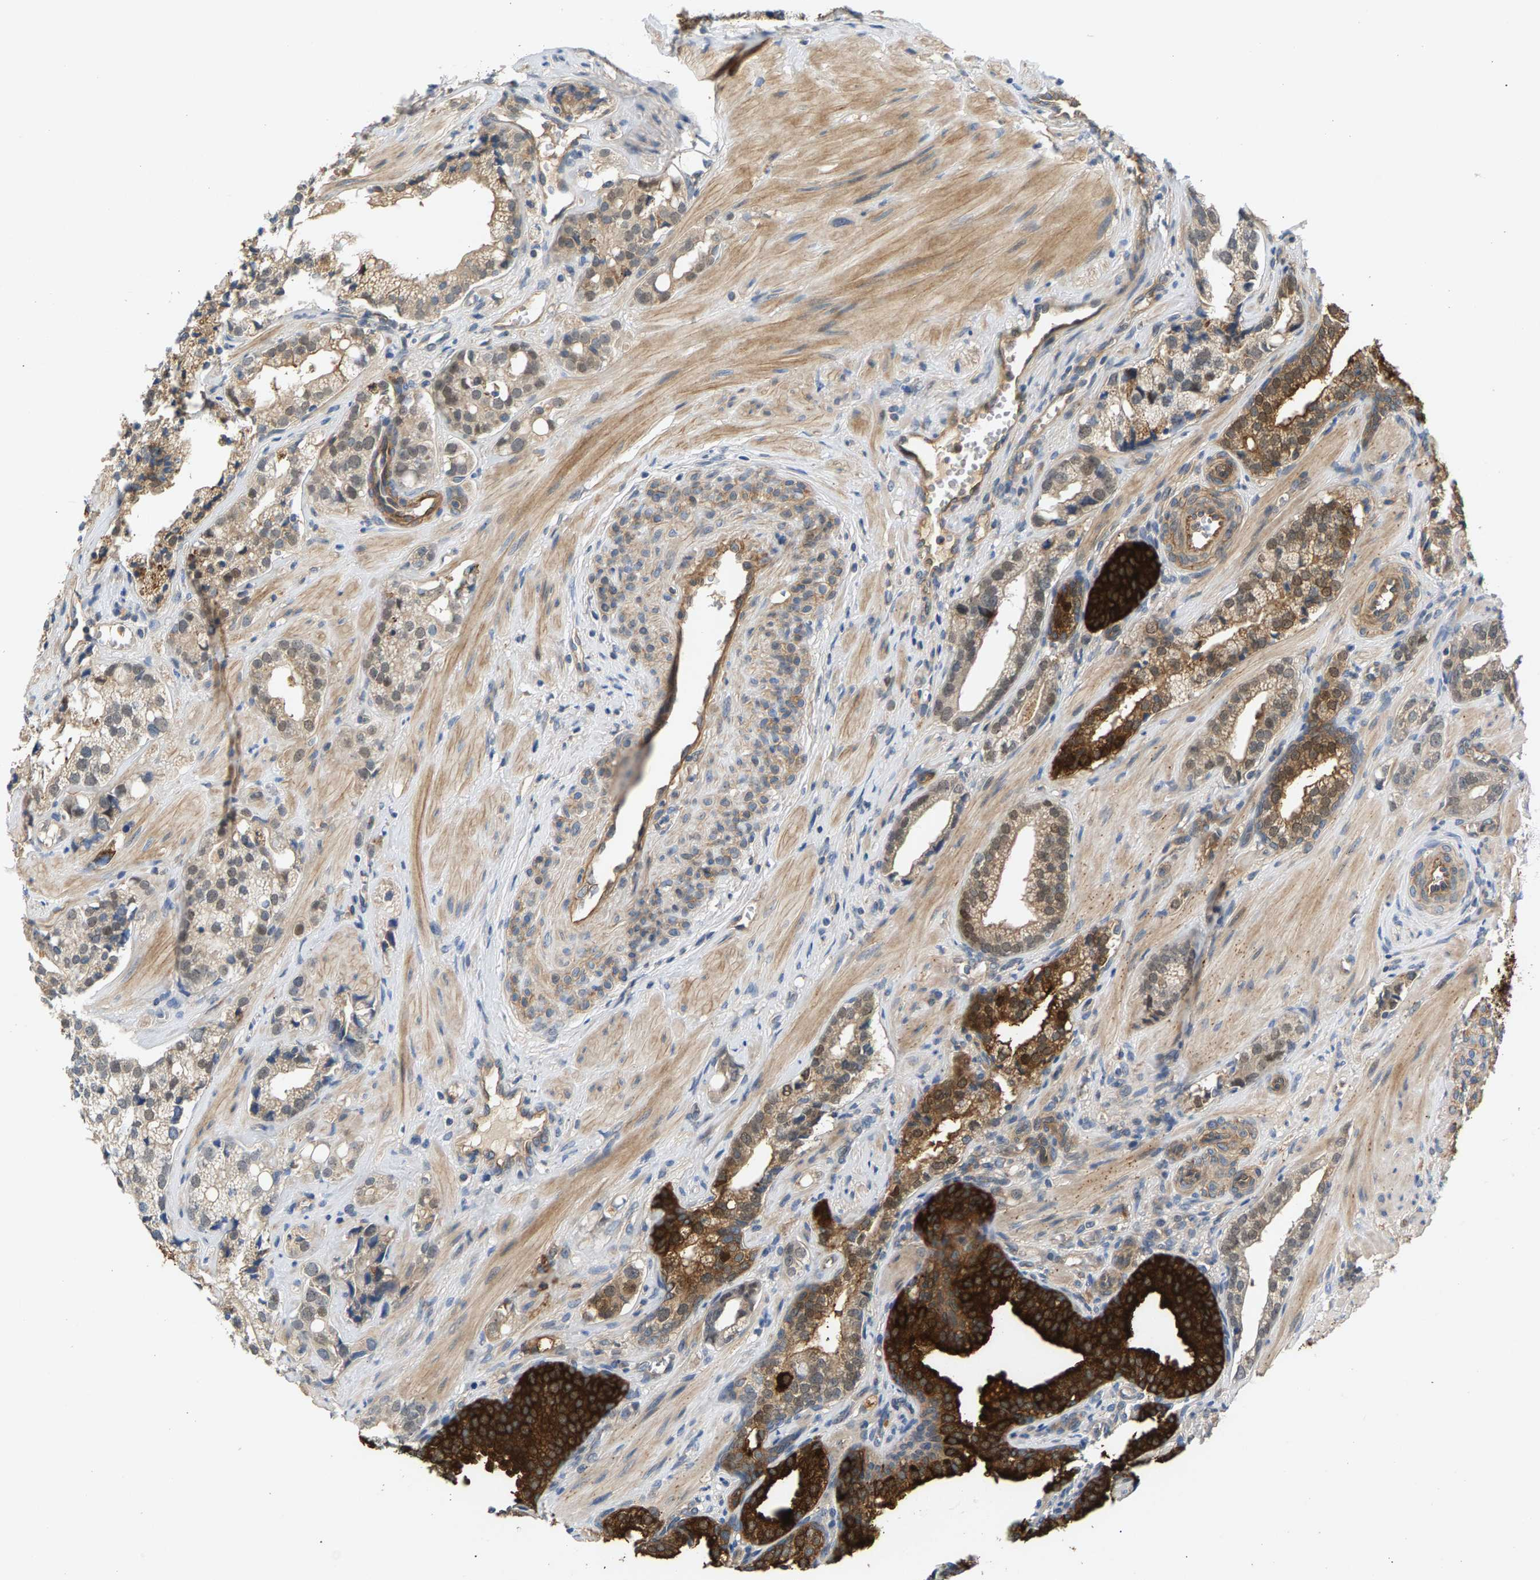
{"staining": {"intensity": "moderate", "quantity": "<25%", "location": "cytoplasmic/membranous"}, "tissue": "prostate cancer", "cell_type": "Tumor cells", "image_type": "cancer", "snomed": [{"axis": "morphology", "description": "Adenocarcinoma, High grade"}, {"axis": "topography", "description": "Prostate"}], "caption": "DAB immunohistochemical staining of human prostate cancer (high-grade adenocarcinoma) displays moderate cytoplasmic/membranous protein expression in about <25% of tumor cells. The staining was performed using DAB (3,3'-diaminobenzidine) to visualize the protein expression in brown, while the nuclei were stained in blue with hematoxylin (Magnification: 20x).", "gene": "KRTAP27-1", "patient": {"sex": "male", "age": 52}}